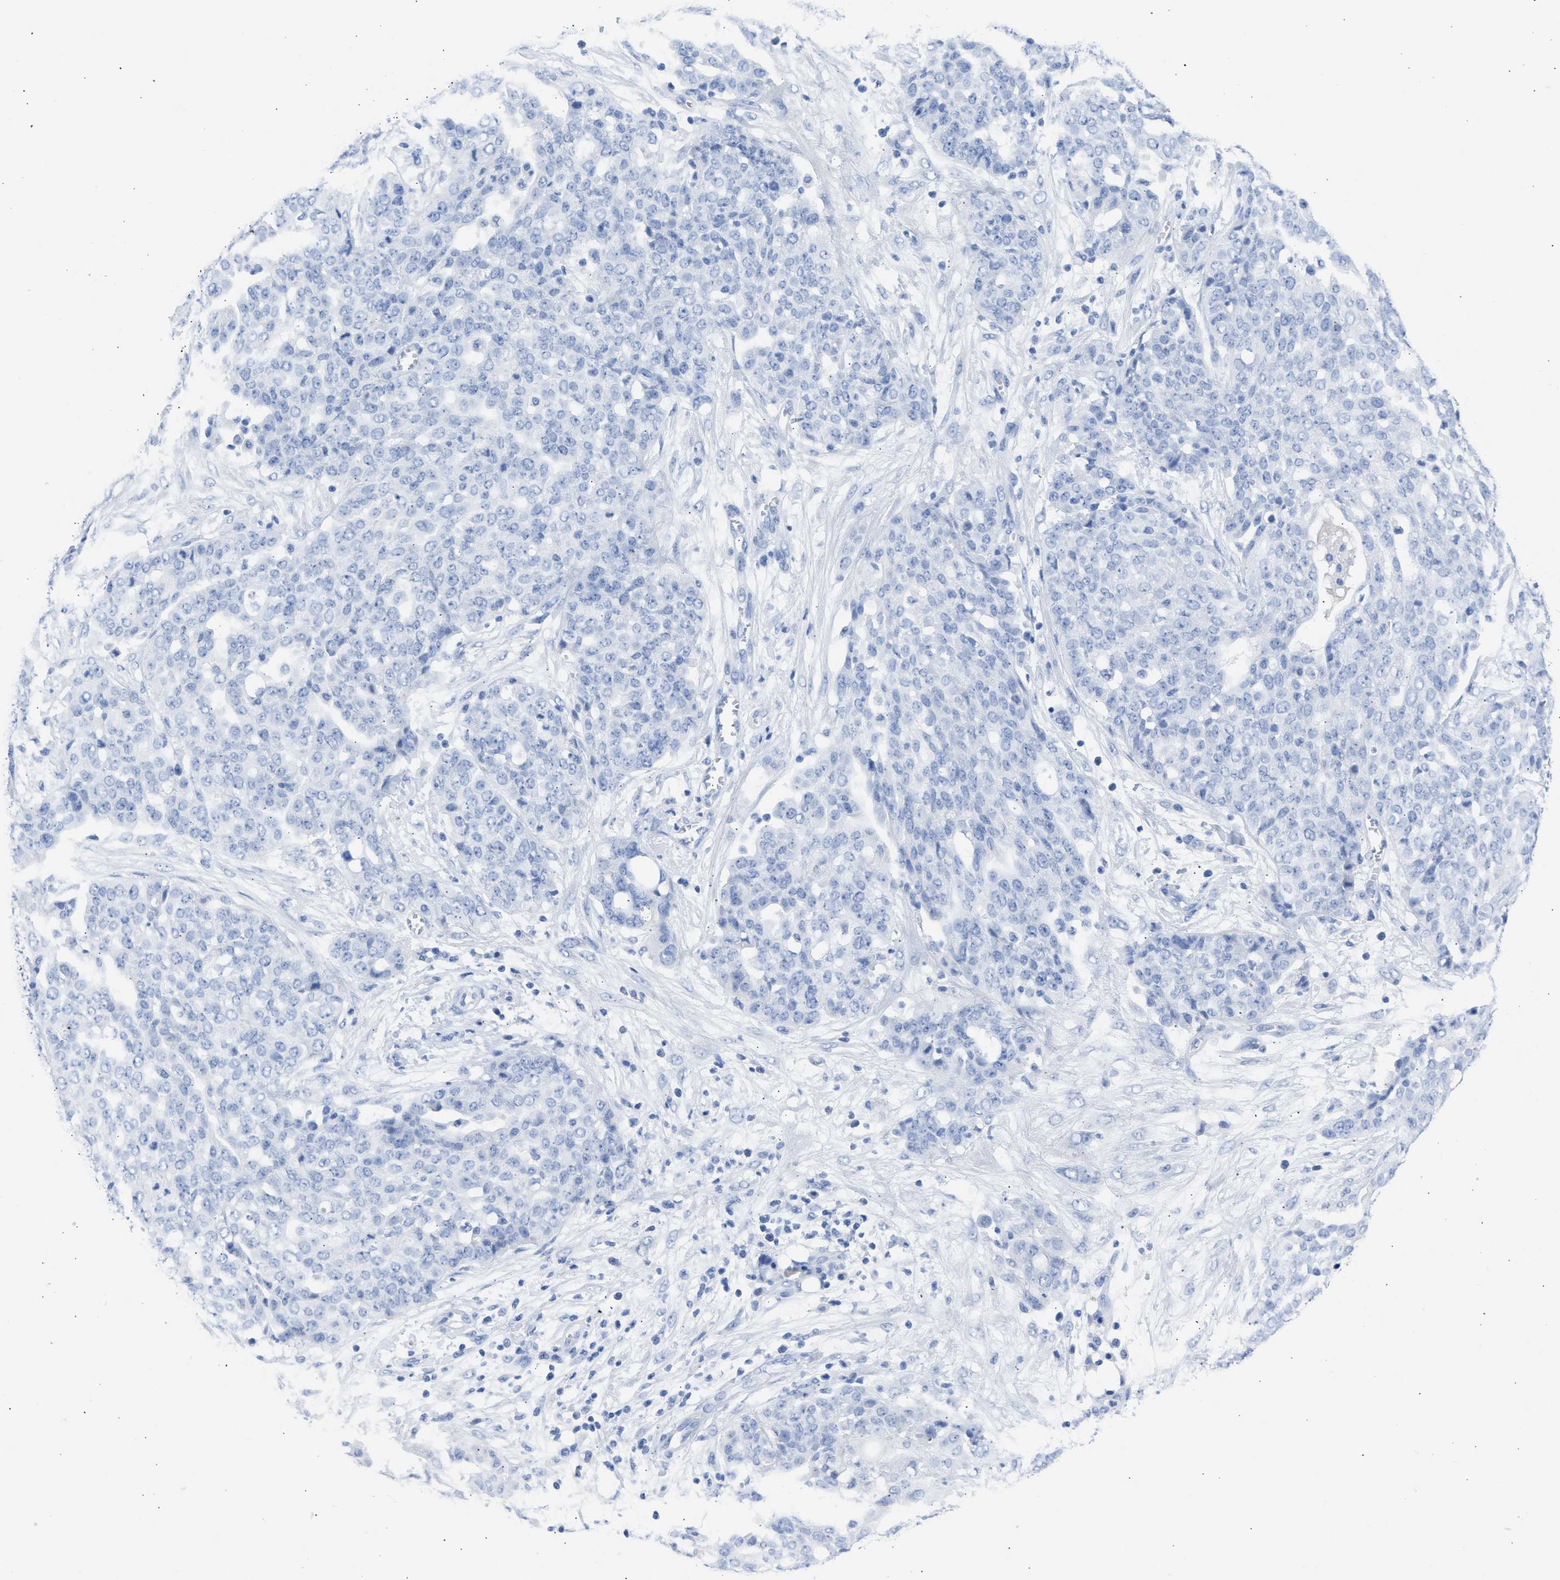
{"staining": {"intensity": "negative", "quantity": "none", "location": "none"}, "tissue": "ovarian cancer", "cell_type": "Tumor cells", "image_type": "cancer", "snomed": [{"axis": "morphology", "description": "Cystadenocarcinoma, serous, NOS"}, {"axis": "topography", "description": "Soft tissue"}, {"axis": "topography", "description": "Ovary"}], "caption": "High magnification brightfield microscopy of ovarian serous cystadenocarcinoma stained with DAB (3,3'-diaminobenzidine) (brown) and counterstained with hematoxylin (blue): tumor cells show no significant expression. (DAB immunohistochemistry with hematoxylin counter stain).", "gene": "NCAM1", "patient": {"sex": "female", "age": 57}}